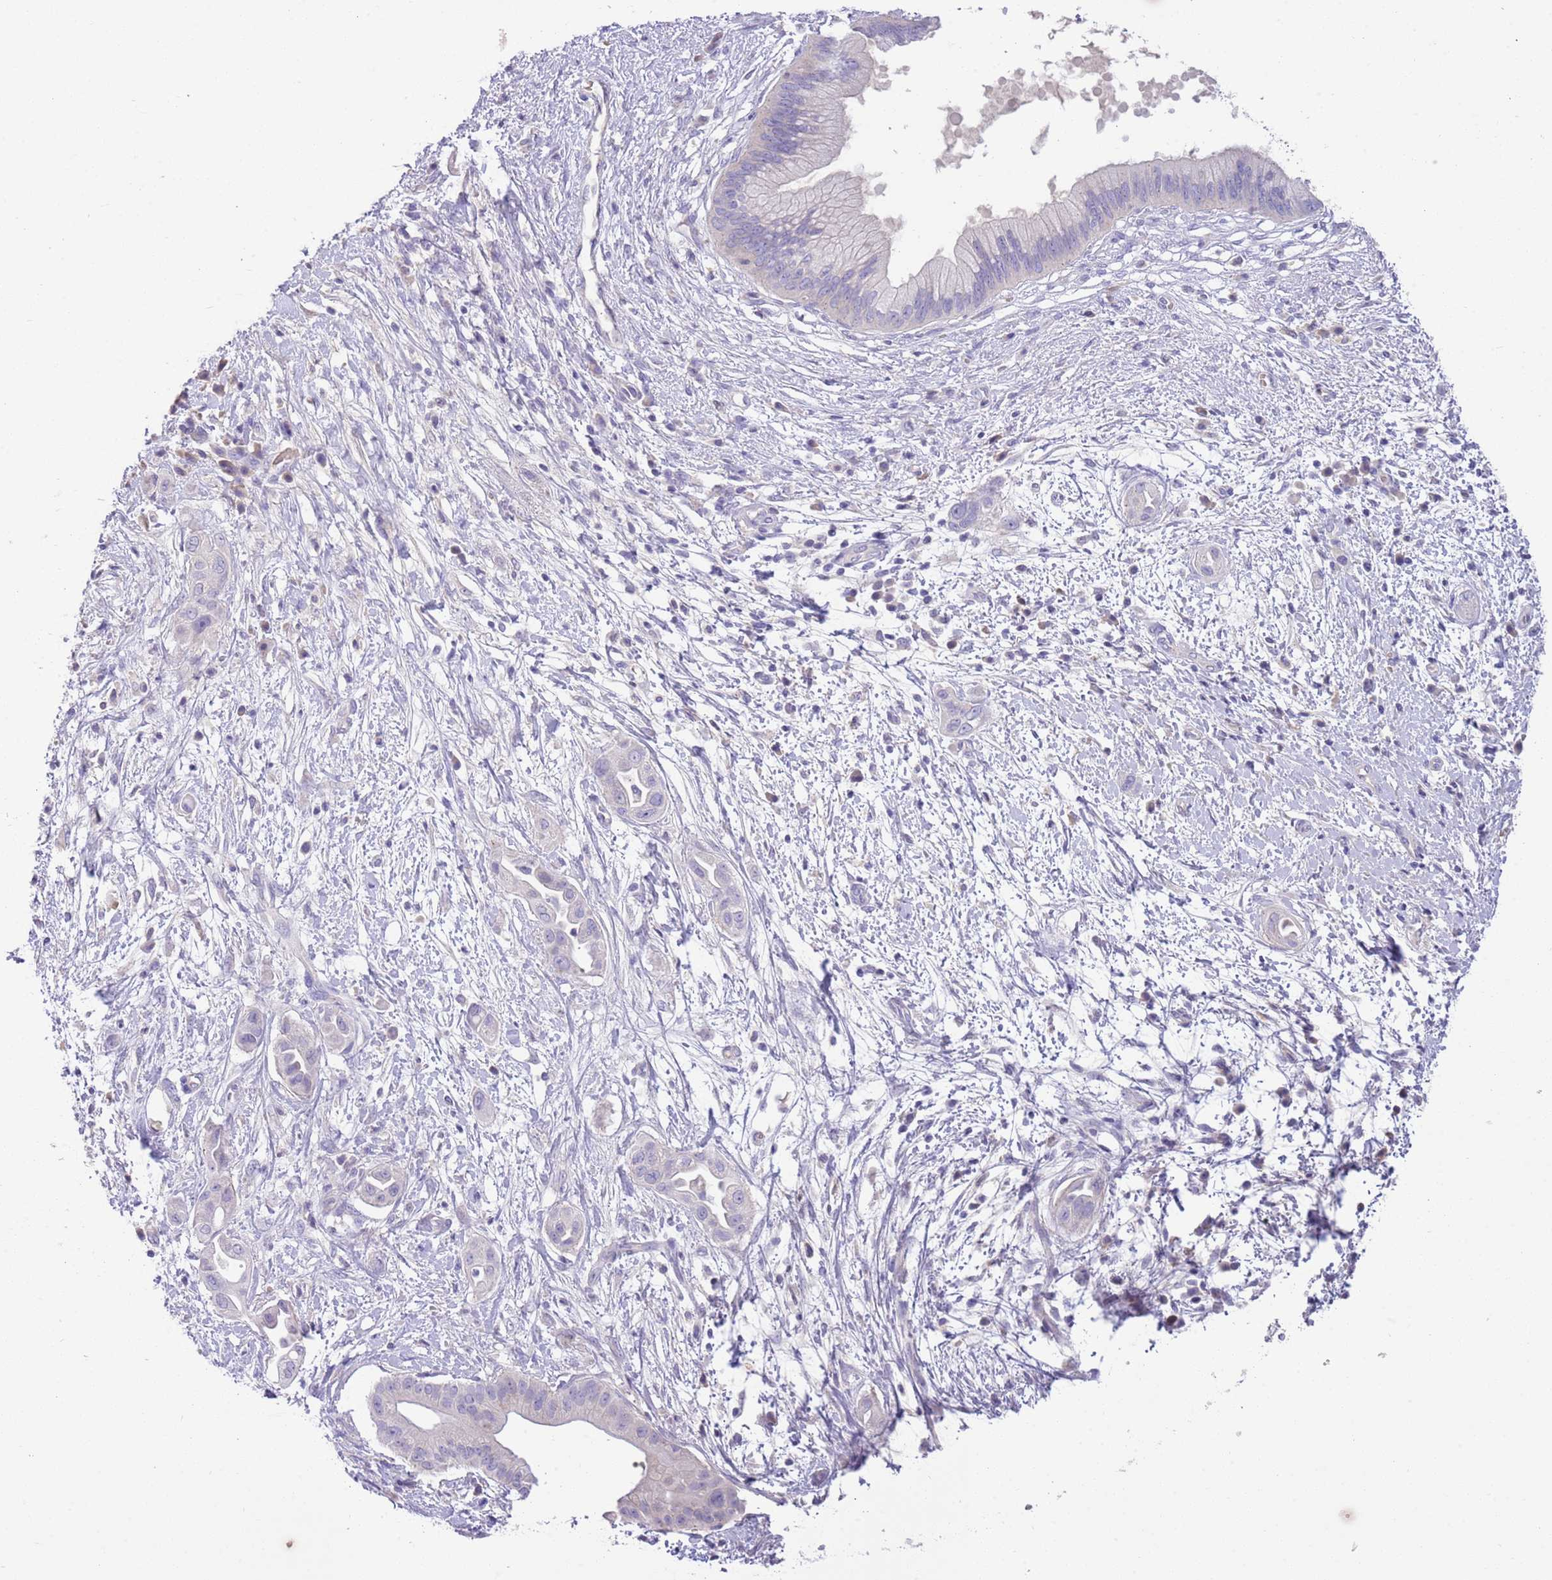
{"staining": {"intensity": "negative", "quantity": "none", "location": "none"}, "tissue": "pancreatic cancer", "cell_type": "Tumor cells", "image_type": "cancer", "snomed": [{"axis": "morphology", "description": "Adenocarcinoma, NOS"}, {"axis": "topography", "description": "Pancreas"}], "caption": "This is an immunohistochemistry photomicrograph of pancreatic adenocarcinoma. There is no expression in tumor cells.", "gene": "SFTPA1", "patient": {"sex": "male", "age": 68}}